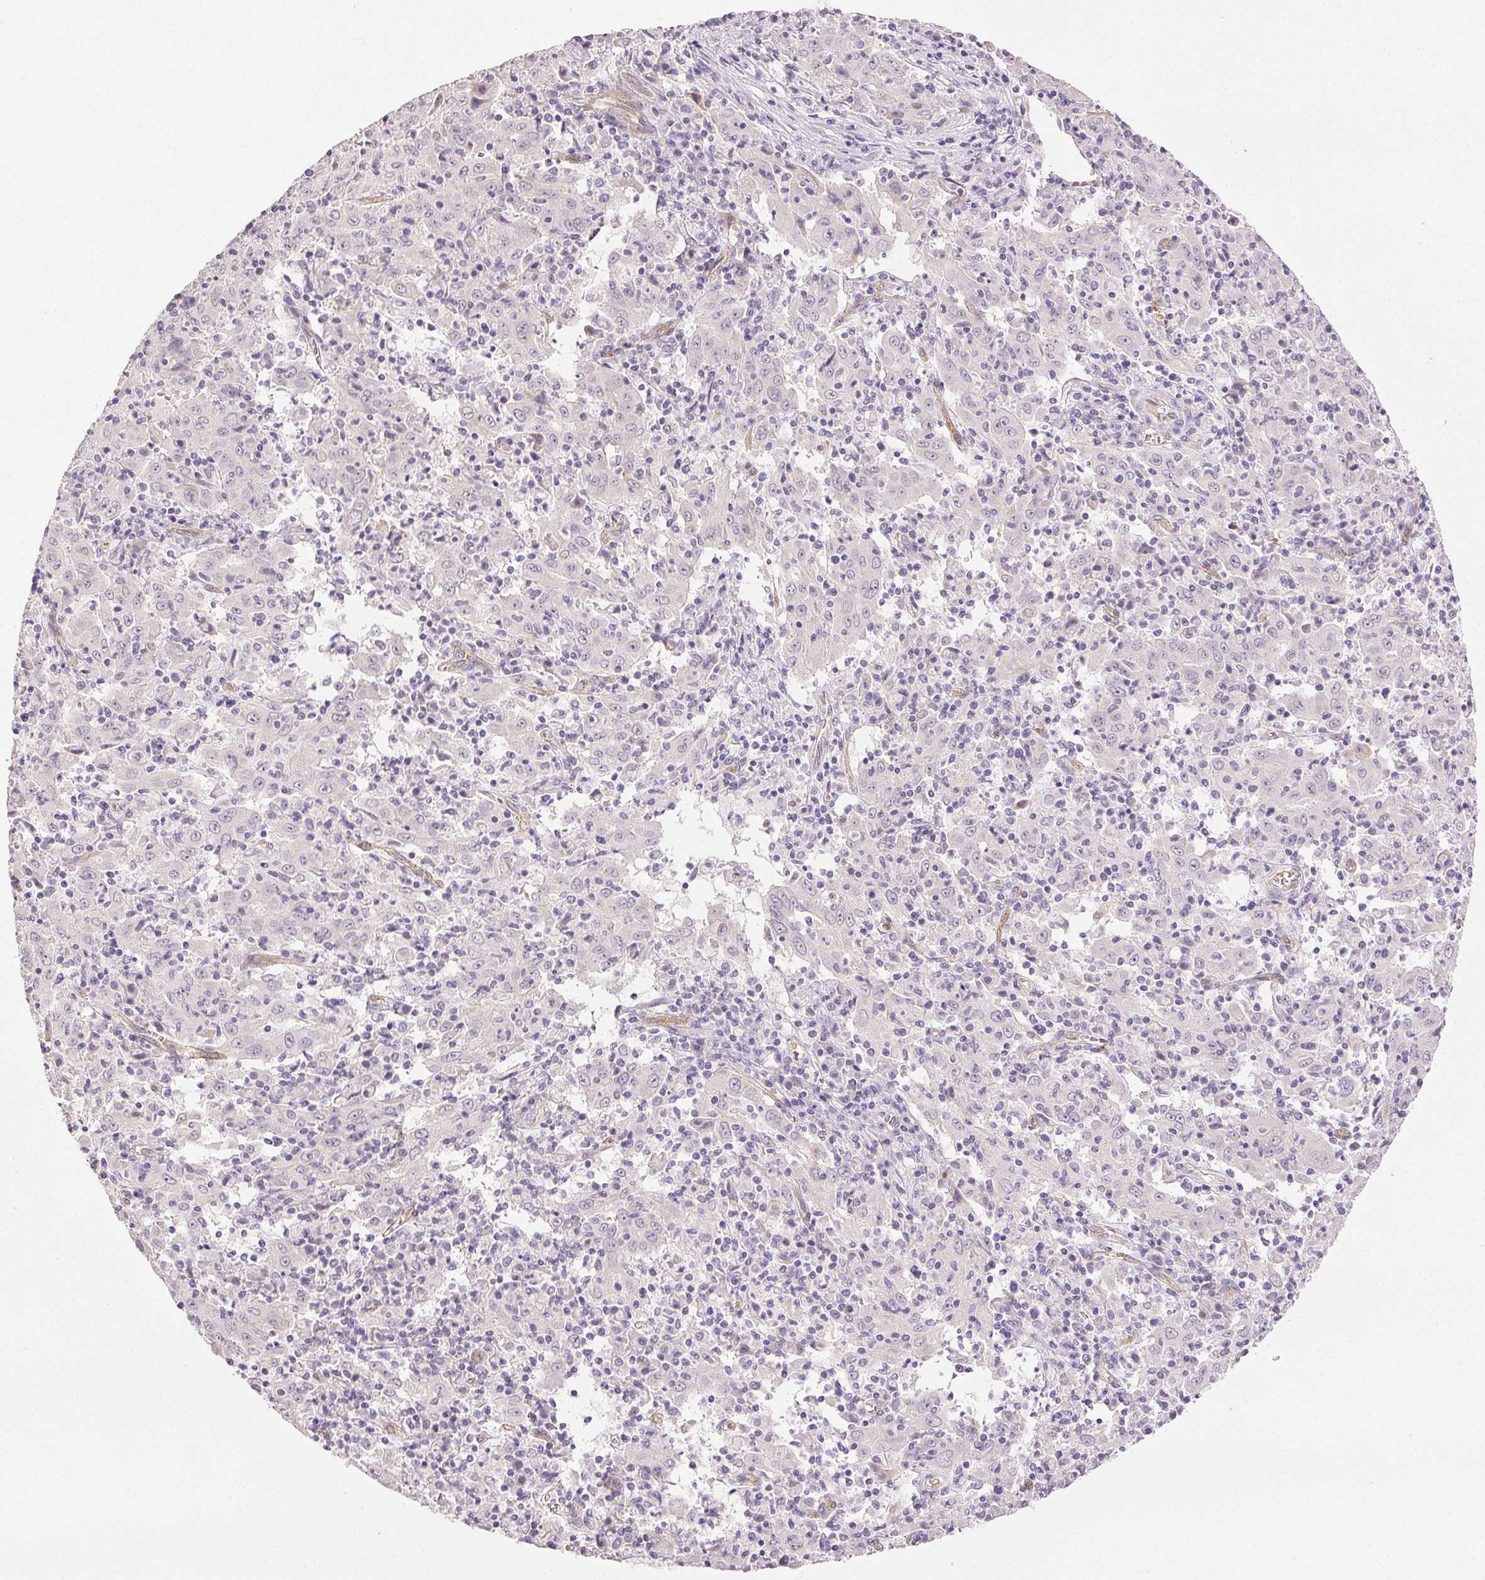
{"staining": {"intensity": "negative", "quantity": "none", "location": "none"}, "tissue": "pancreatic cancer", "cell_type": "Tumor cells", "image_type": "cancer", "snomed": [{"axis": "morphology", "description": "Adenocarcinoma, NOS"}, {"axis": "topography", "description": "Pancreas"}], "caption": "Protein analysis of adenocarcinoma (pancreatic) exhibits no significant positivity in tumor cells. (IHC, brightfield microscopy, high magnification).", "gene": "PLCB1", "patient": {"sex": "male", "age": 63}}